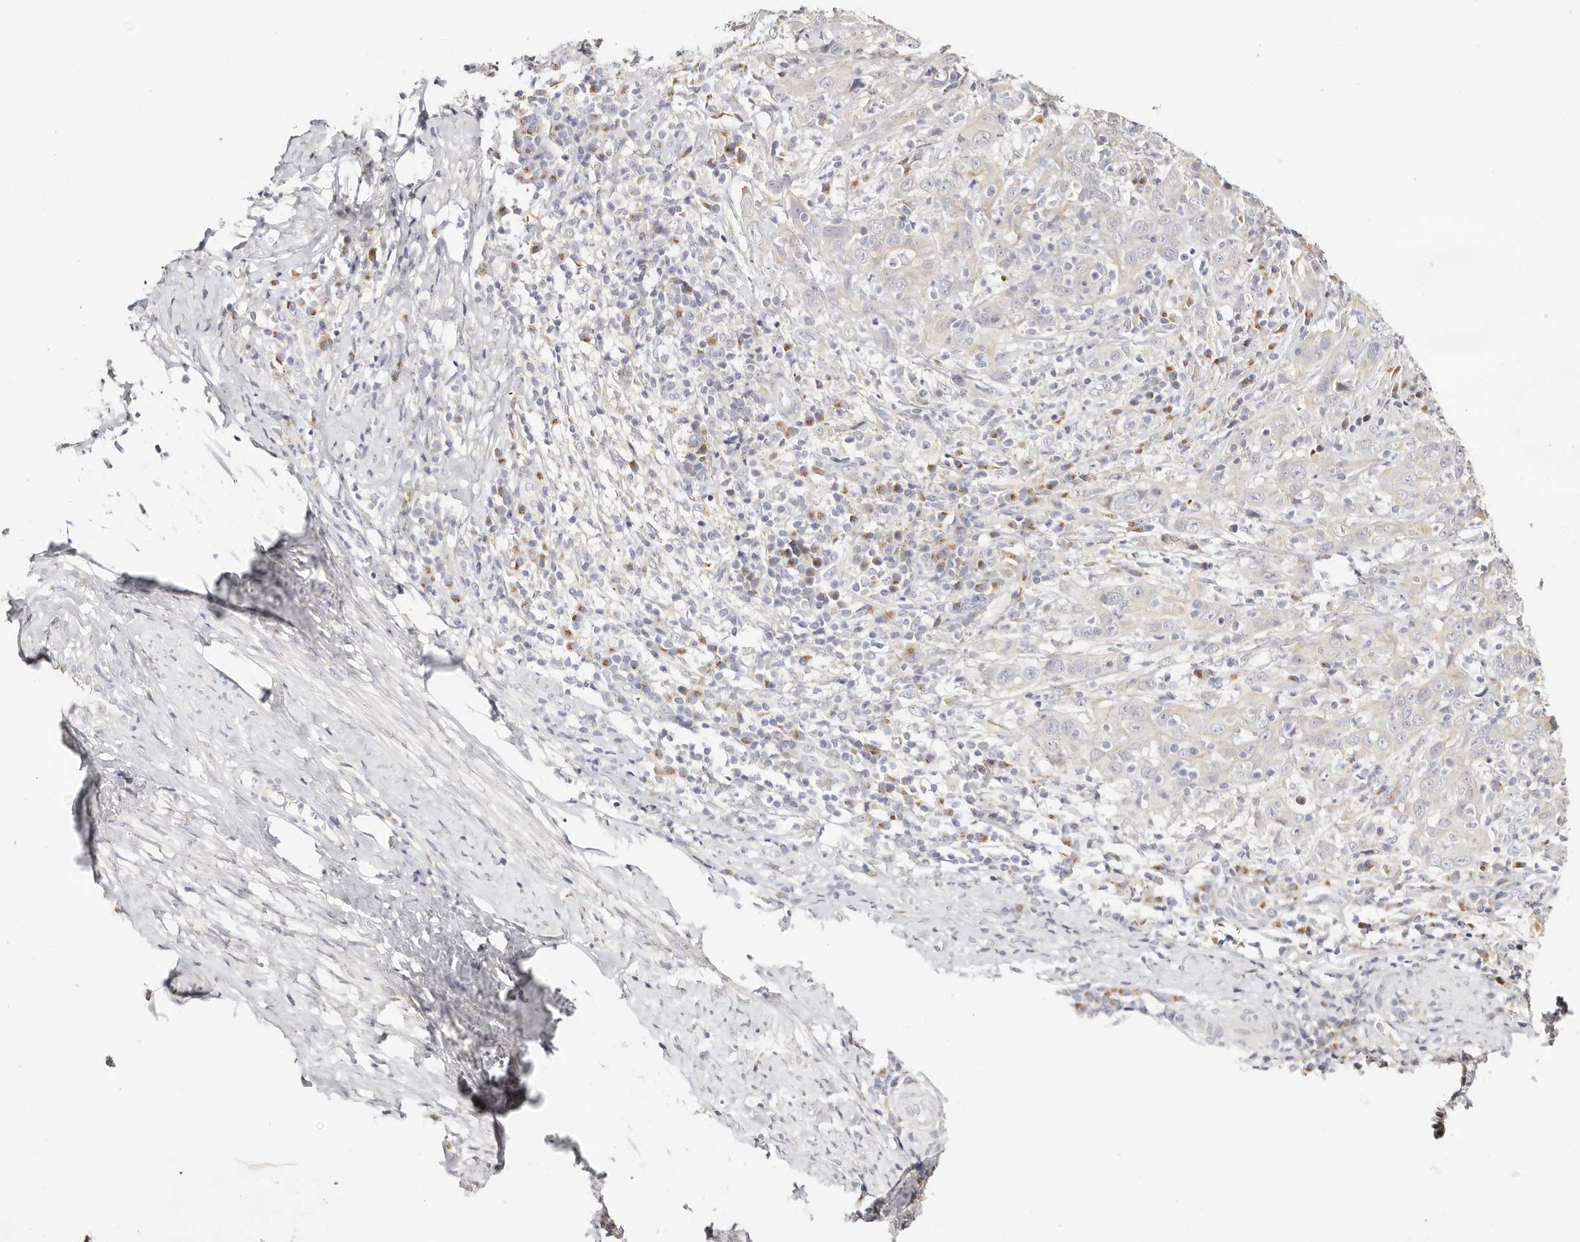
{"staining": {"intensity": "negative", "quantity": "none", "location": "none"}, "tissue": "cervical cancer", "cell_type": "Tumor cells", "image_type": "cancer", "snomed": [{"axis": "morphology", "description": "Squamous cell carcinoma, NOS"}, {"axis": "topography", "description": "Cervix"}], "caption": "DAB (3,3'-diaminobenzidine) immunohistochemical staining of human cervical cancer demonstrates no significant positivity in tumor cells.", "gene": "DNASE1", "patient": {"sex": "female", "age": 46}}